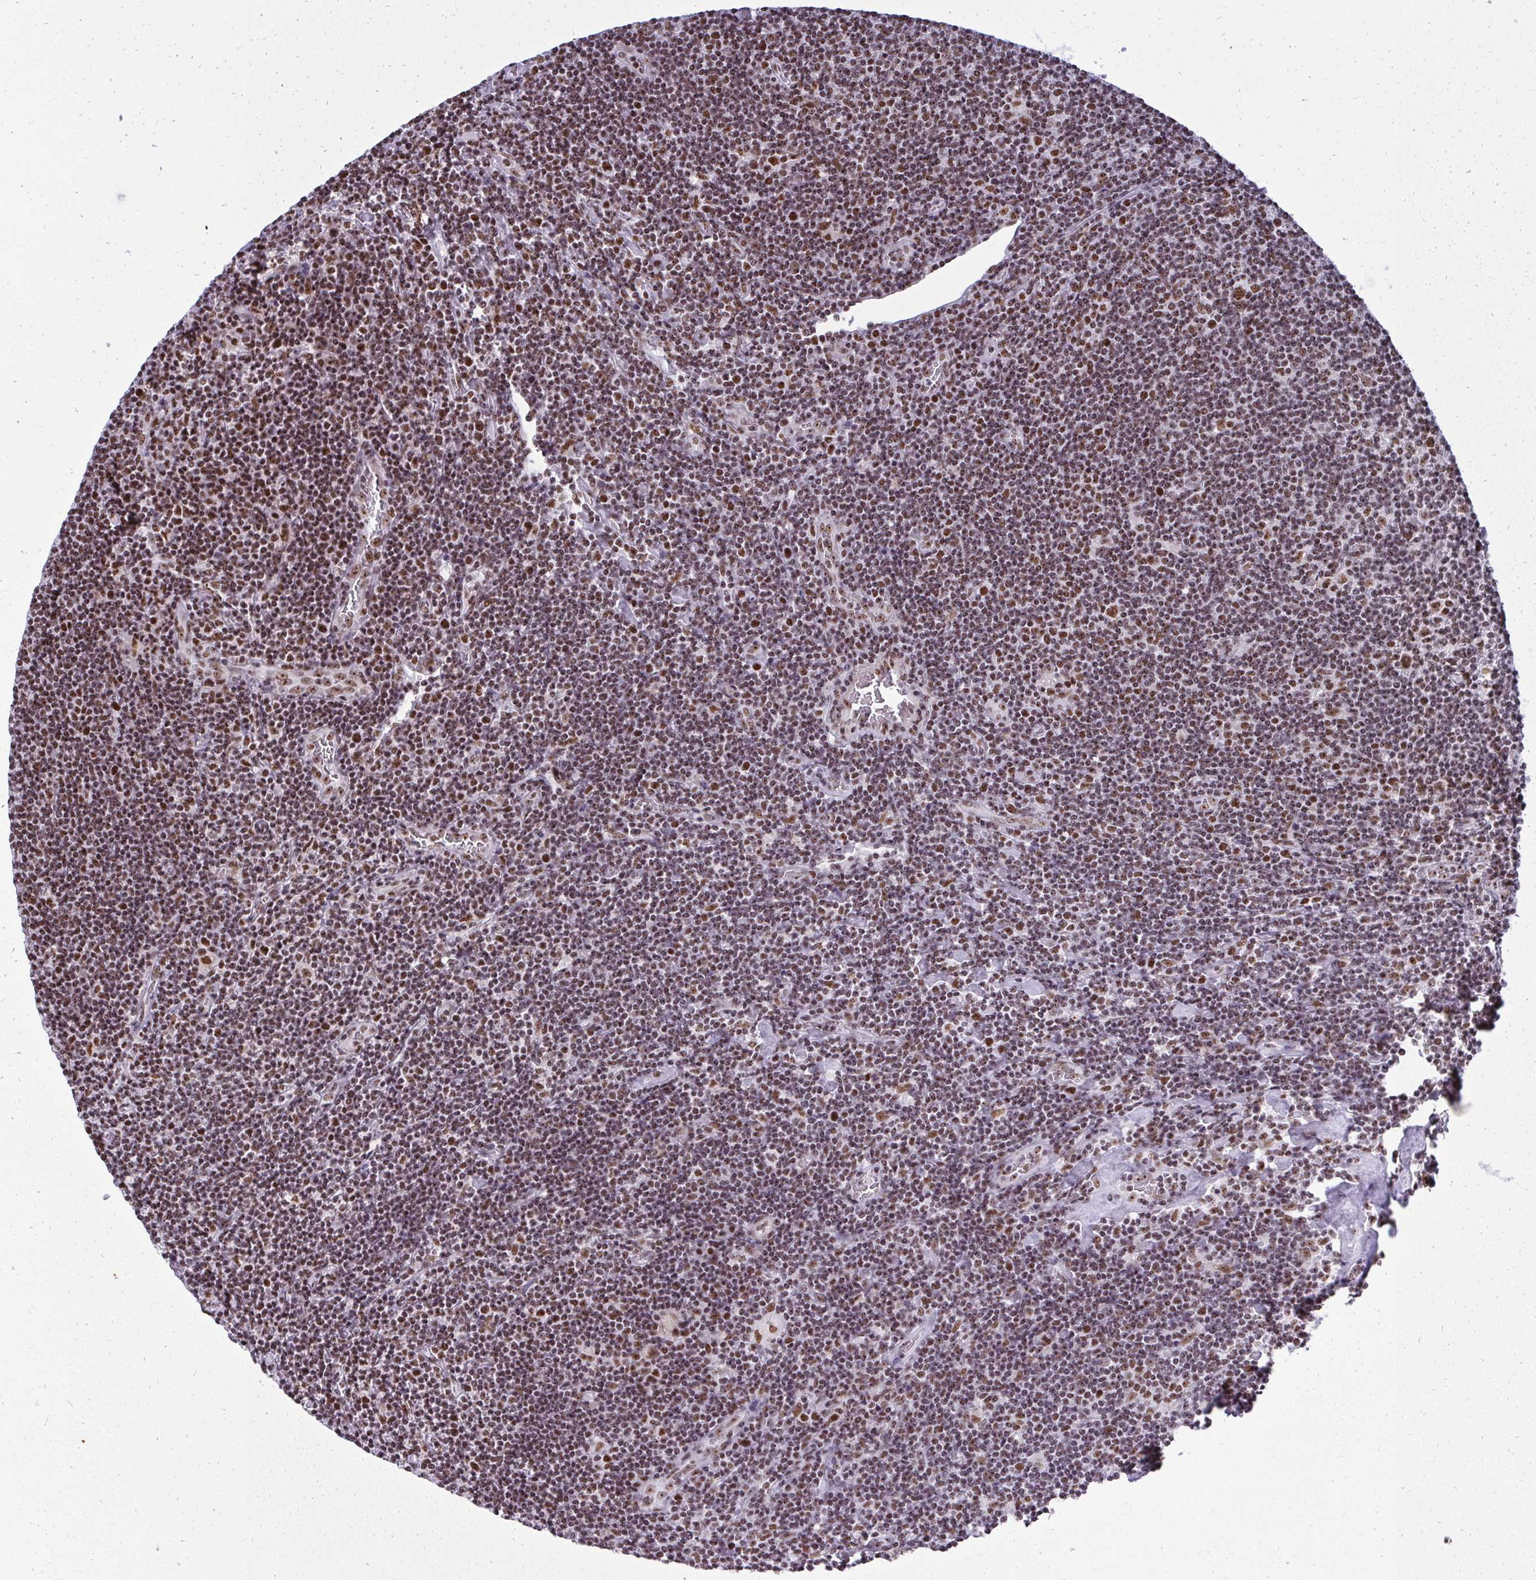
{"staining": {"intensity": "moderate", "quantity": ">75%", "location": "nuclear"}, "tissue": "lymphoma", "cell_type": "Tumor cells", "image_type": "cancer", "snomed": [{"axis": "morphology", "description": "Hodgkin's disease, NOS"}, {"axis": "topography", "description": "Lymph node"}], "caption": "Tumor cells exhibit medium levels of moderate nuclear staining in approximately >75% of cells in human lymphoma.", "gene": "SIRT7", "patient": {"sex": "male", "age": 40}}